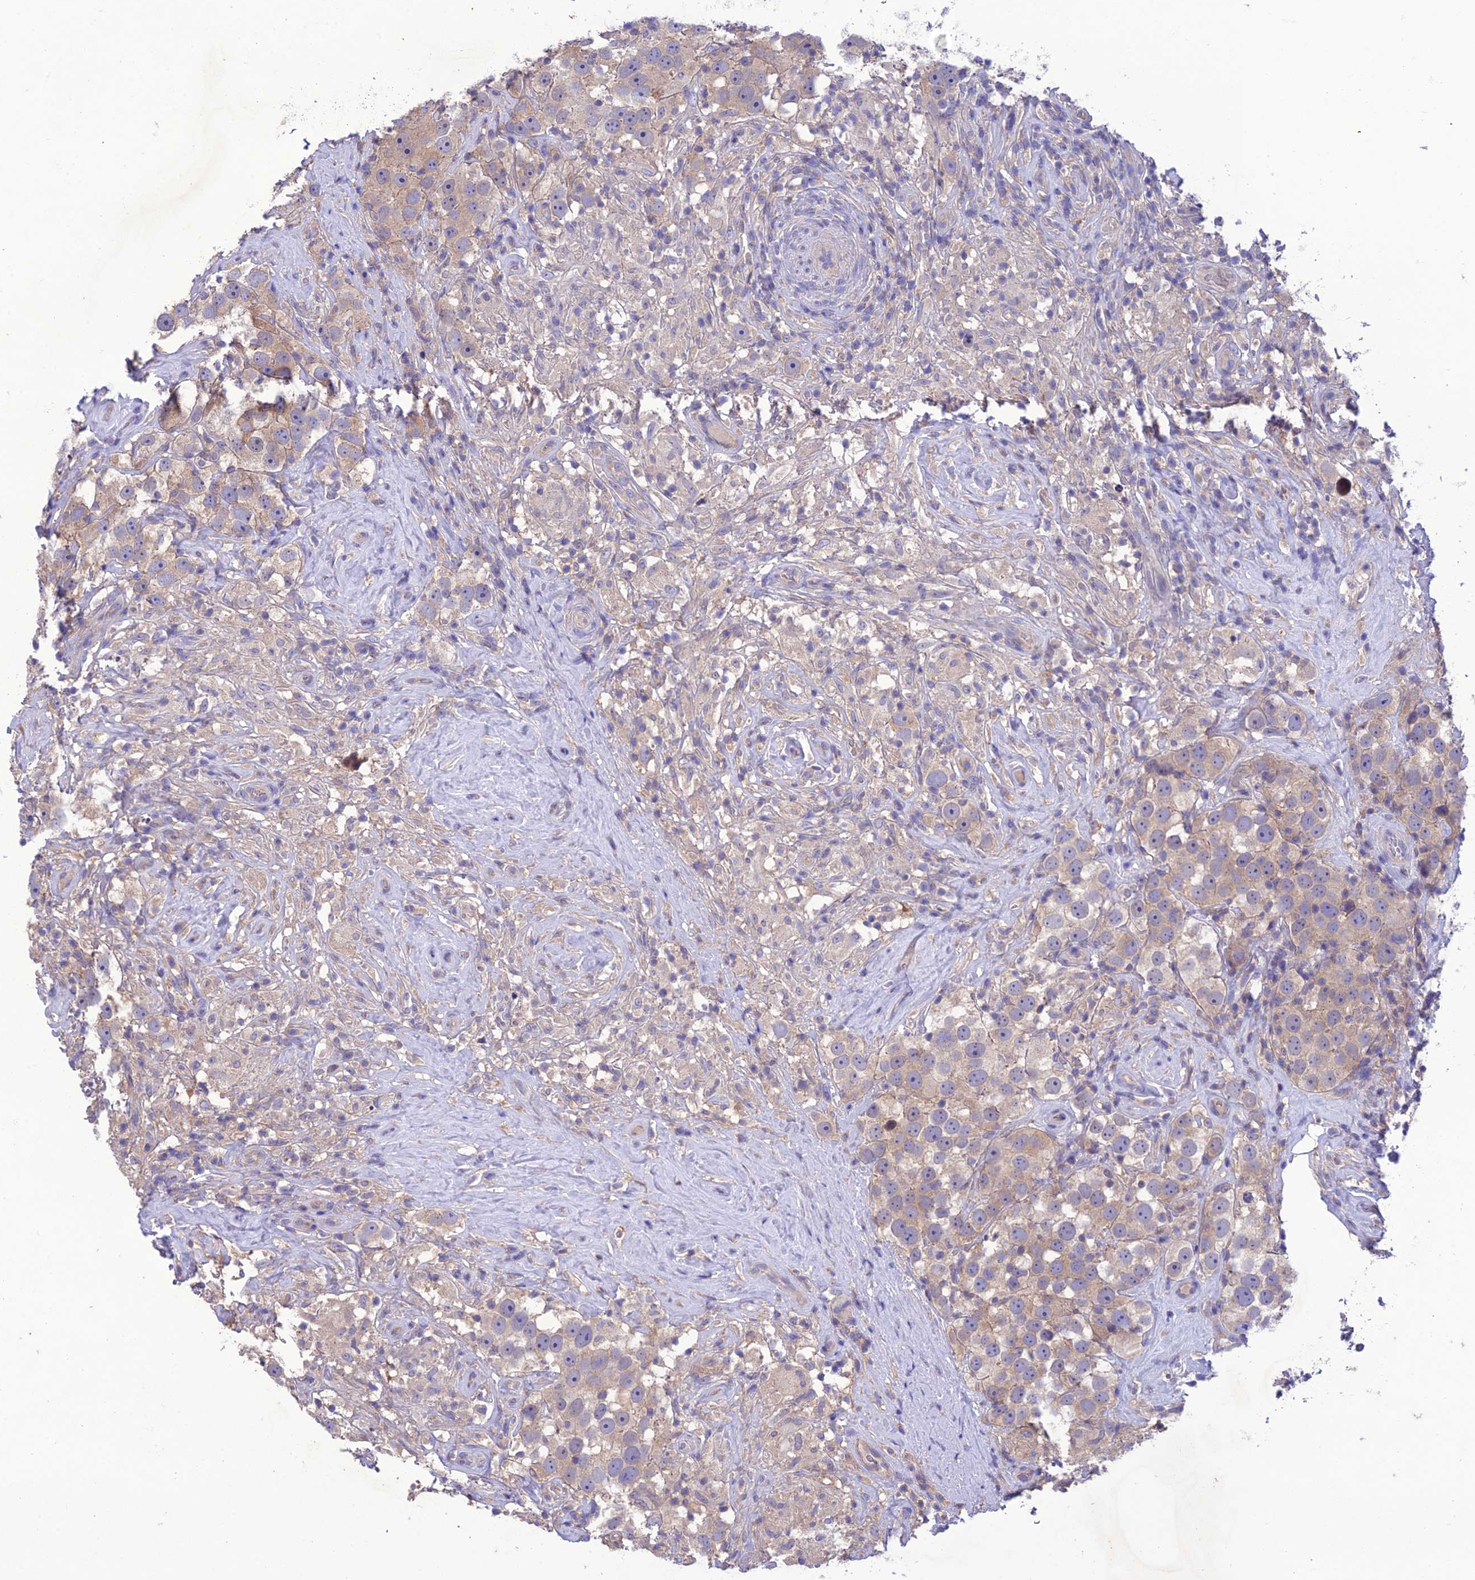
{"staining": {"intensity": "weak", "quantity": ">75%", "location": "cytoplasmic/membranous"}, "tissue": "testis cancer", "cell_type": "Tumor cells", "image_type": "cancer", "snomed": [{"axis": "morphology", "description": "Seminoma, NOS"}, {"axis": "topography", "description": "Testis"}], "caption": "High-magnification brightfield microscopy of seminoma (testis) stained with DAB (brown) and counterstained with hematoxylin (blue). tumor cells exhibit weak cytoplasmic/membranous expression is present in about>75% of cells.", "gene": "SNX24", "patient": {"sex": "male", "age": 49}}